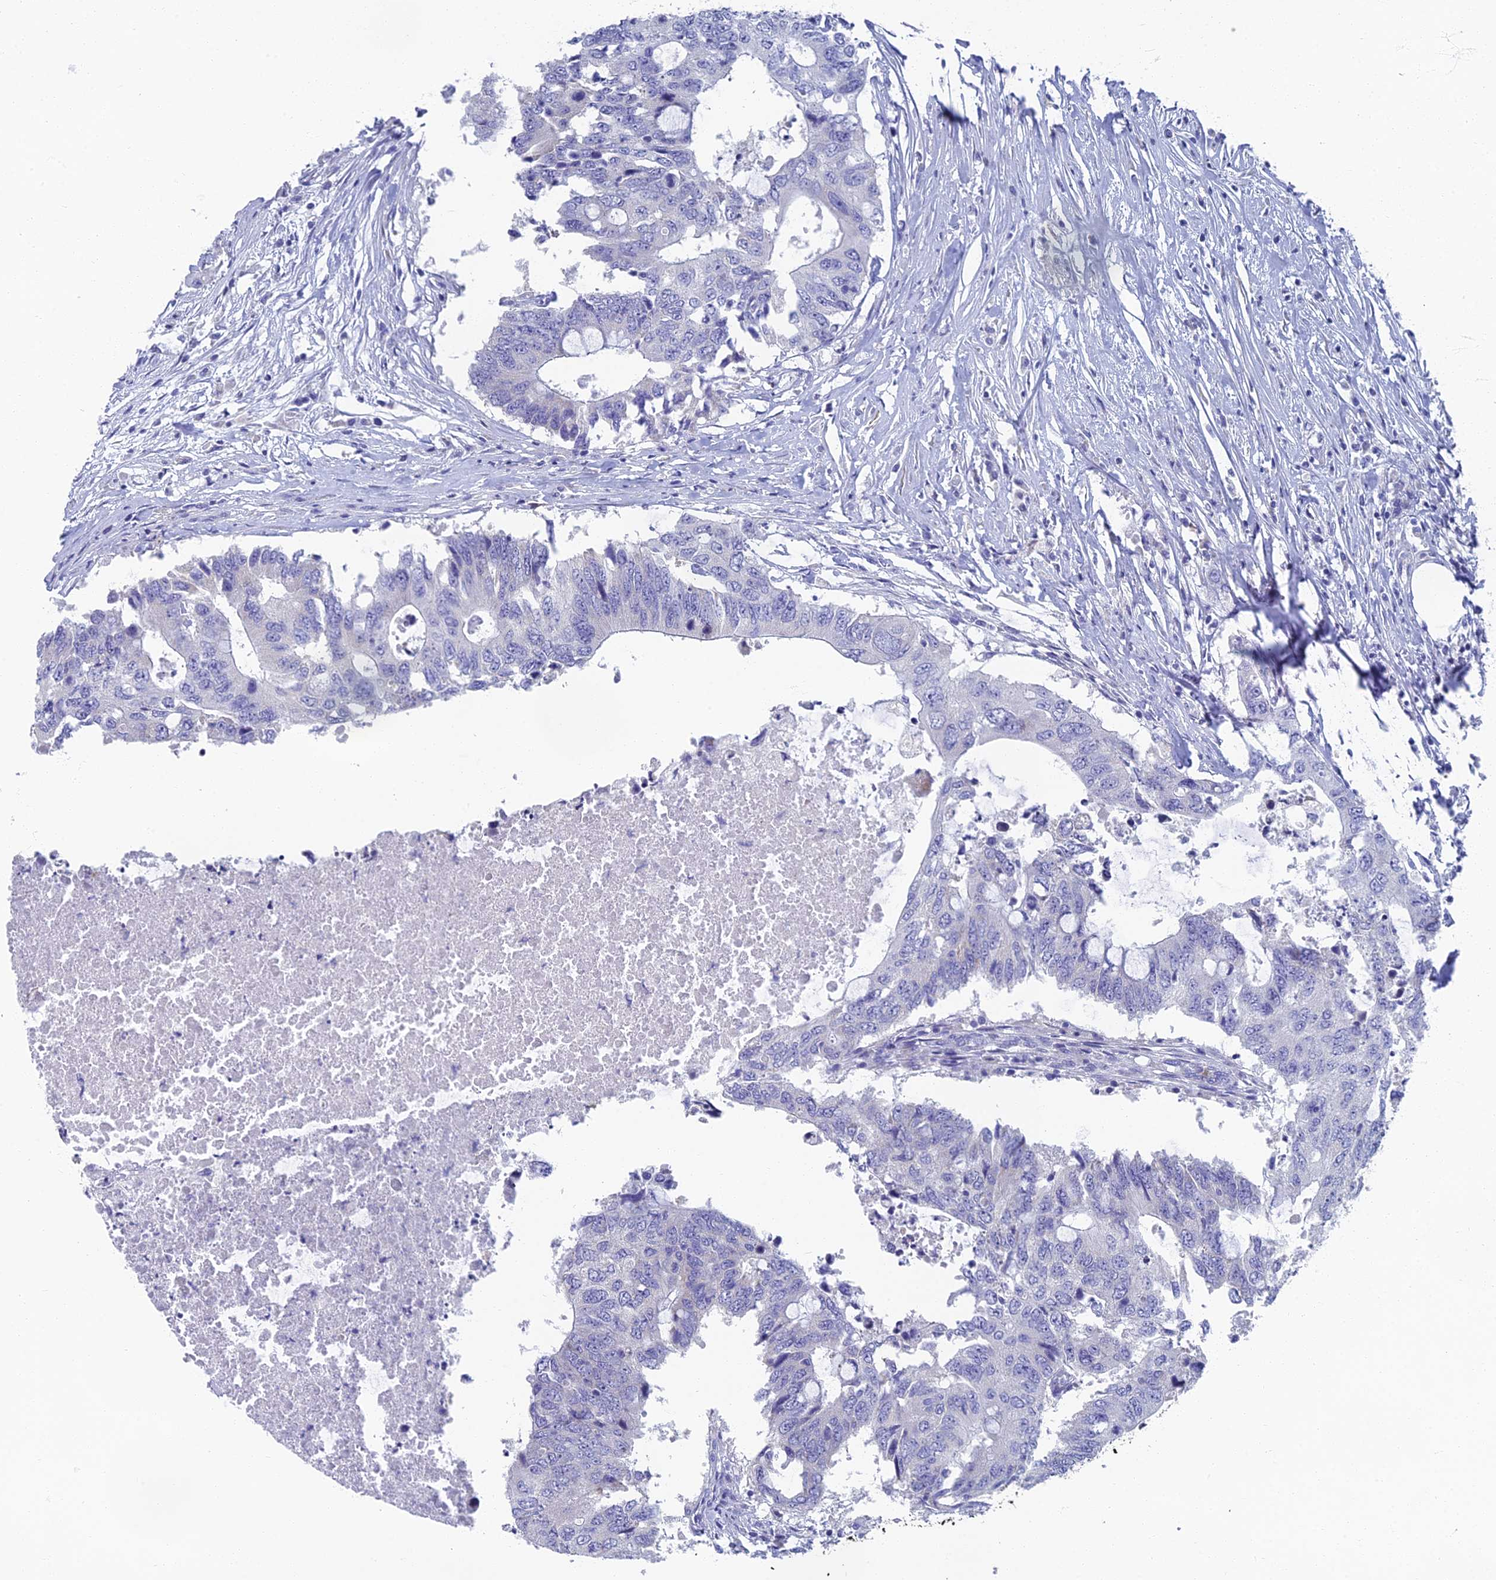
{"staining": {"intensity": "negative", "quantity": "none", "location": "none"}, "tissue": "colorectal cancer", "cell_type": "Tumor cells", "image_type": "cancer", "snomed": [{"axis": "morphology", "description": "Adenocarcinoma, NOS"}, {"axis": "topography", "description": "Colon"}], "caption": "Colorectal cancer (adenocarcinoma) stained for a protein using immunohistochemistry (IHC) demonstrates no staining tumor cells.", "gene": "SPIN4", "patient": {"sex": "male", "age": 71}}